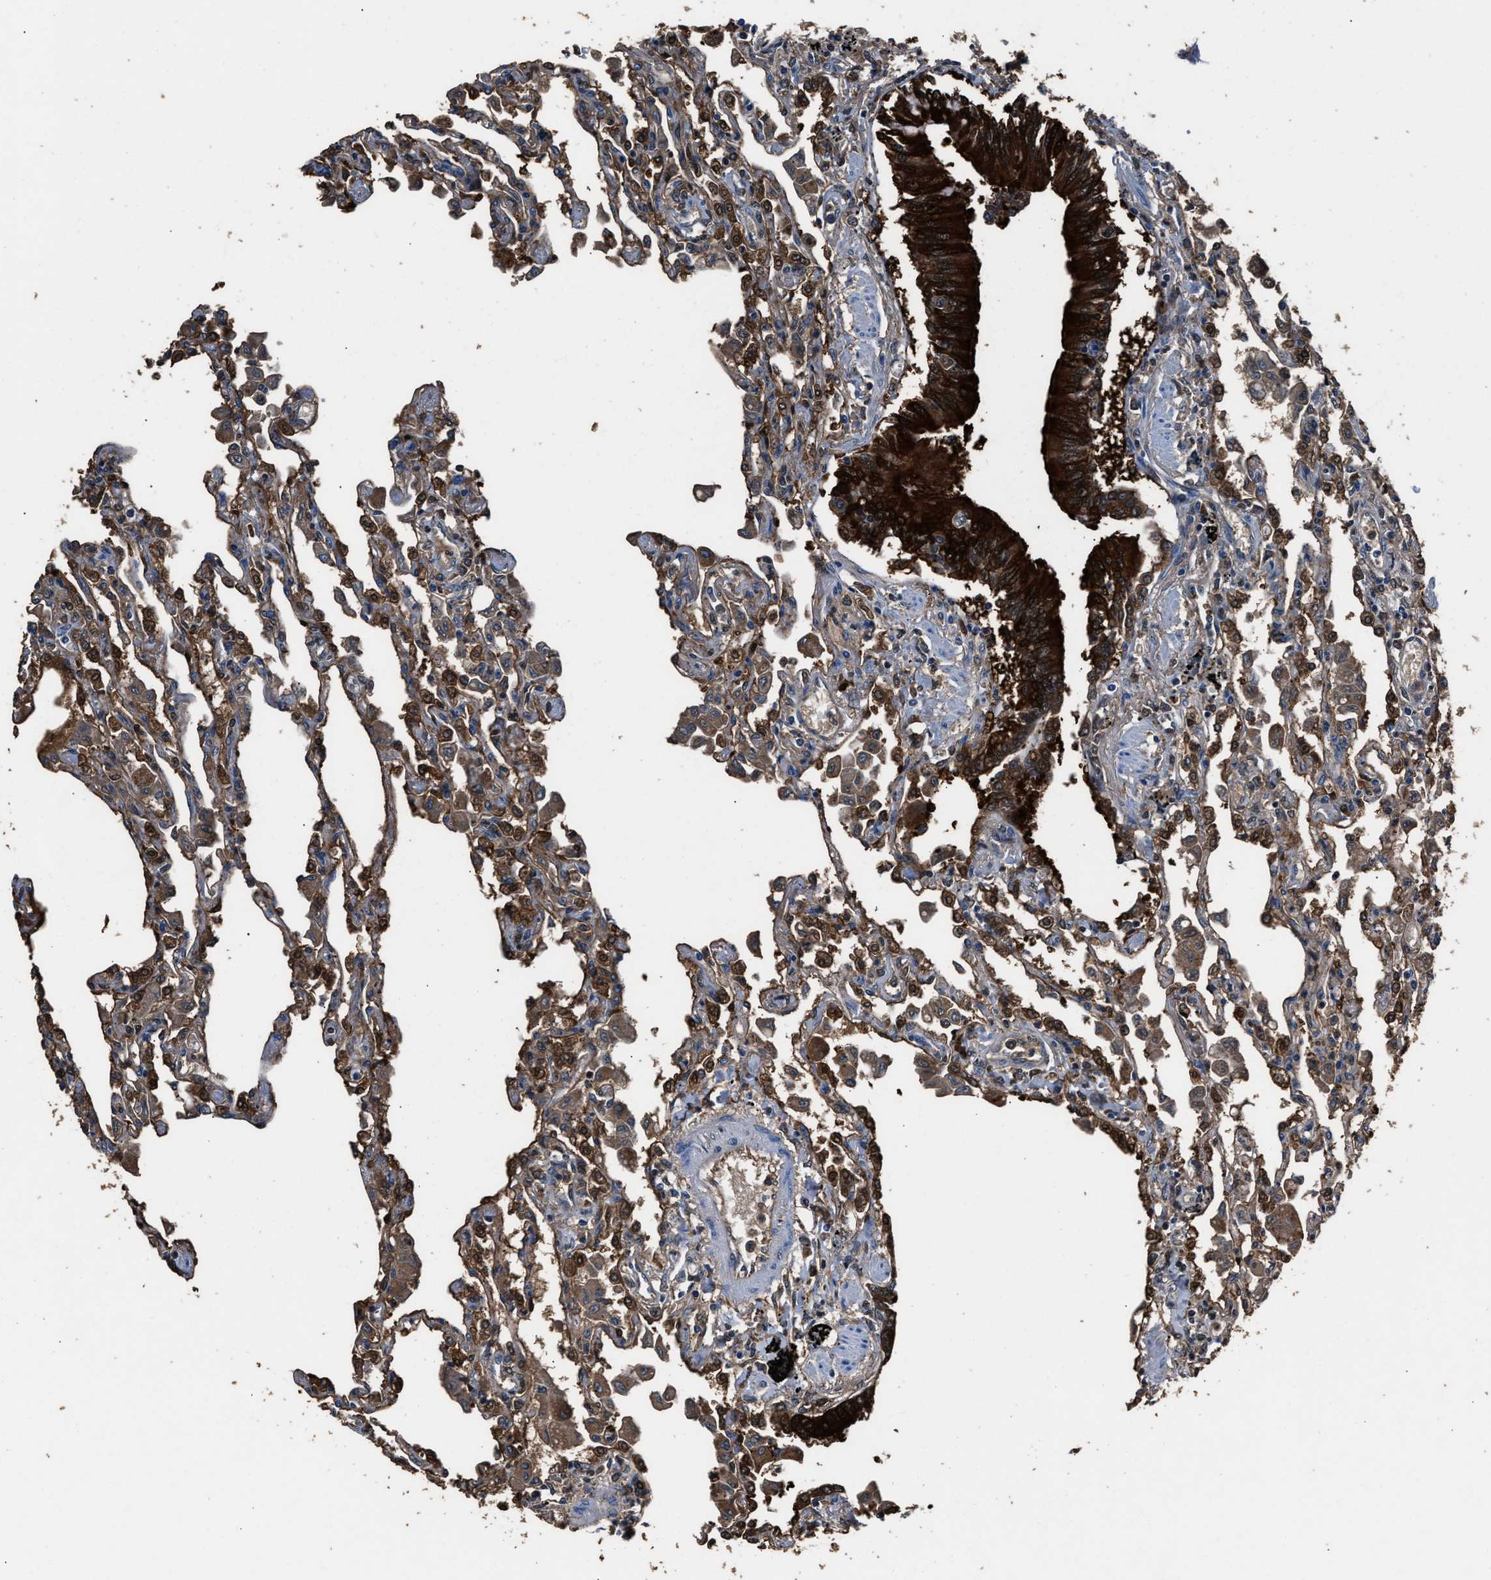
{"staining": {"intensity": "strong", "quantity": "25%-75%", "location": "cytoplasmic/membranous"}, "tissue": "lung", "cell_type": "Alveolar cells", "image_type": "normal", "snomed": [{"axis": "morphology", "description": "Normal tissue, NOS"}, {"axis": "topography", "description": "Bronchus"}, {"axis": "topography", "description": "Lung"}], "caption": "Immunohistochemical staining of benign lung displays 25%-75% levels of strong cytoplasmic/membranous protein positivity in approximately 25%-75% of alveolar cells. (DAB (3,3'-diaminobenzidine) IHC, brown staining for protein, blue staining for nuclei).", "gene": "GSTP1", "patient": {"sex": "female", "age": 49}}